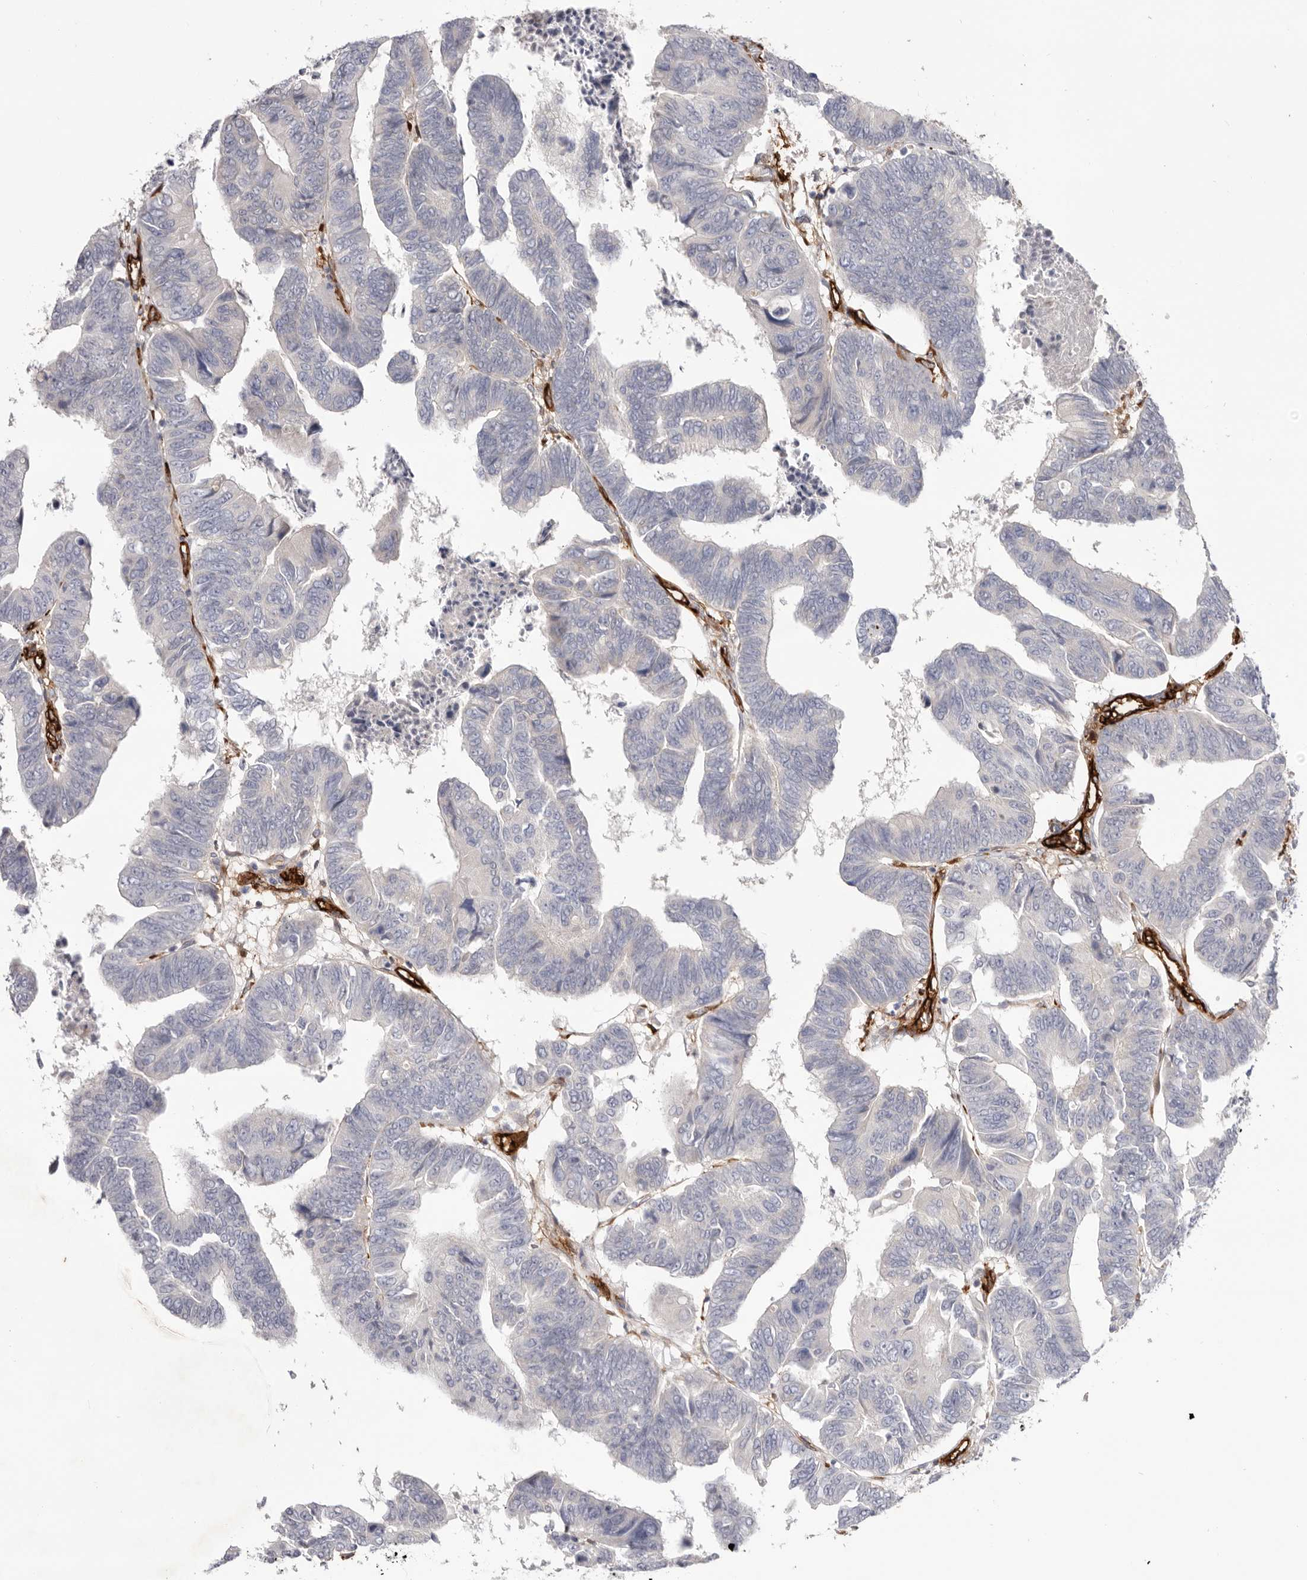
{"staining": {"intensity": "negative", "quantity": "none", "location": "none"}, "tissue": "colorectal cancer", "cell_type": "Tumor cells", "image_type": "cancer", "snomed": [{"axis": "morphology", "description": "Adenocarcinoma, NOS"}, {"axis": "topography", "description": "Rectum"}], "caption": "An immunohistochemistry (IHC) histopathology image of colorectal adenocarcinoma is shown. There is no staining in tumor cells of colorectal adenocarcinoma.", "gene": "LRRC66", "patient": {"sex": "female", "age": 65}}